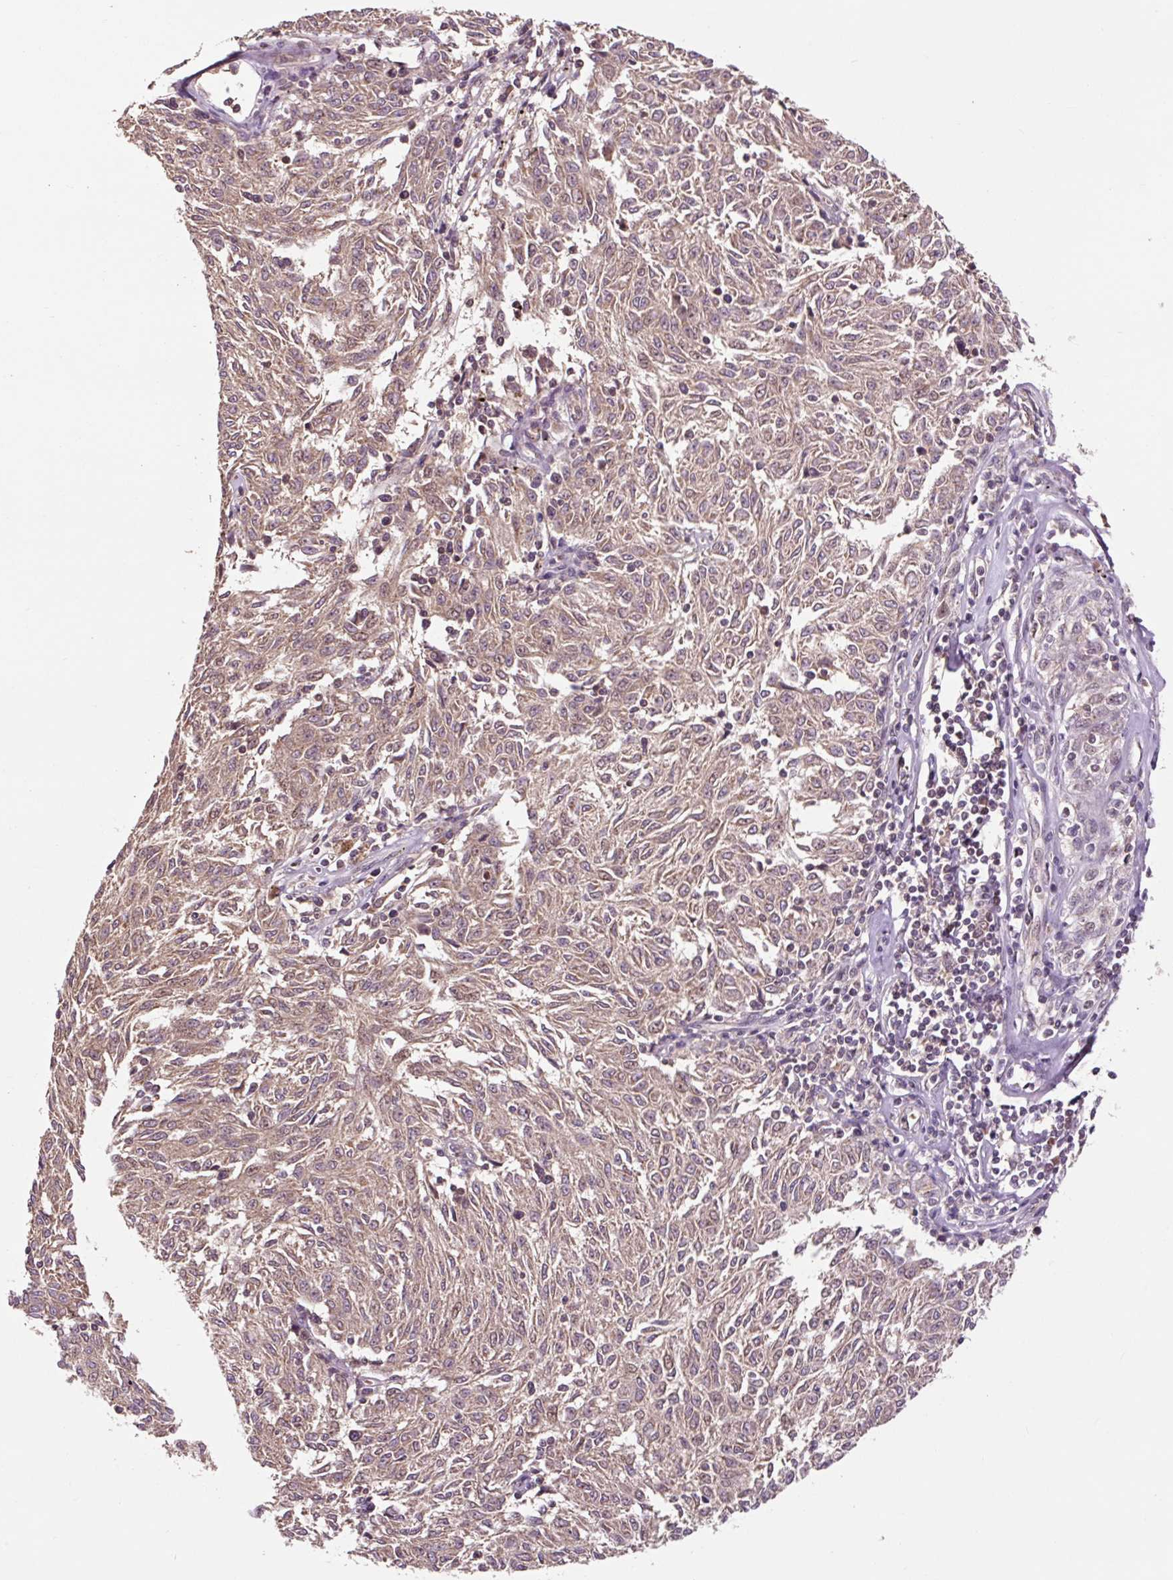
{"staining": {"intensity": "weak", "quantity": "25%-75%", "location": "cytoplasmic/membranous"}, "tissue": "melanoma", "cell_type": "Tumor cells", "image_type": "cancer", "snomed": [{"axis": "morphology", "description": "Malignant melanoma, NOS"}, {"axis": "topography", "description": "Skin"}], "caption": "Weak cytoplasmic/membranous expression for a protein is identified in approximately 25%-75% of tumor cells of melanoma using immunohistochemistry (IHC).", "gene": "MMS19", "patient": {"sex": "female", "age": 72}}